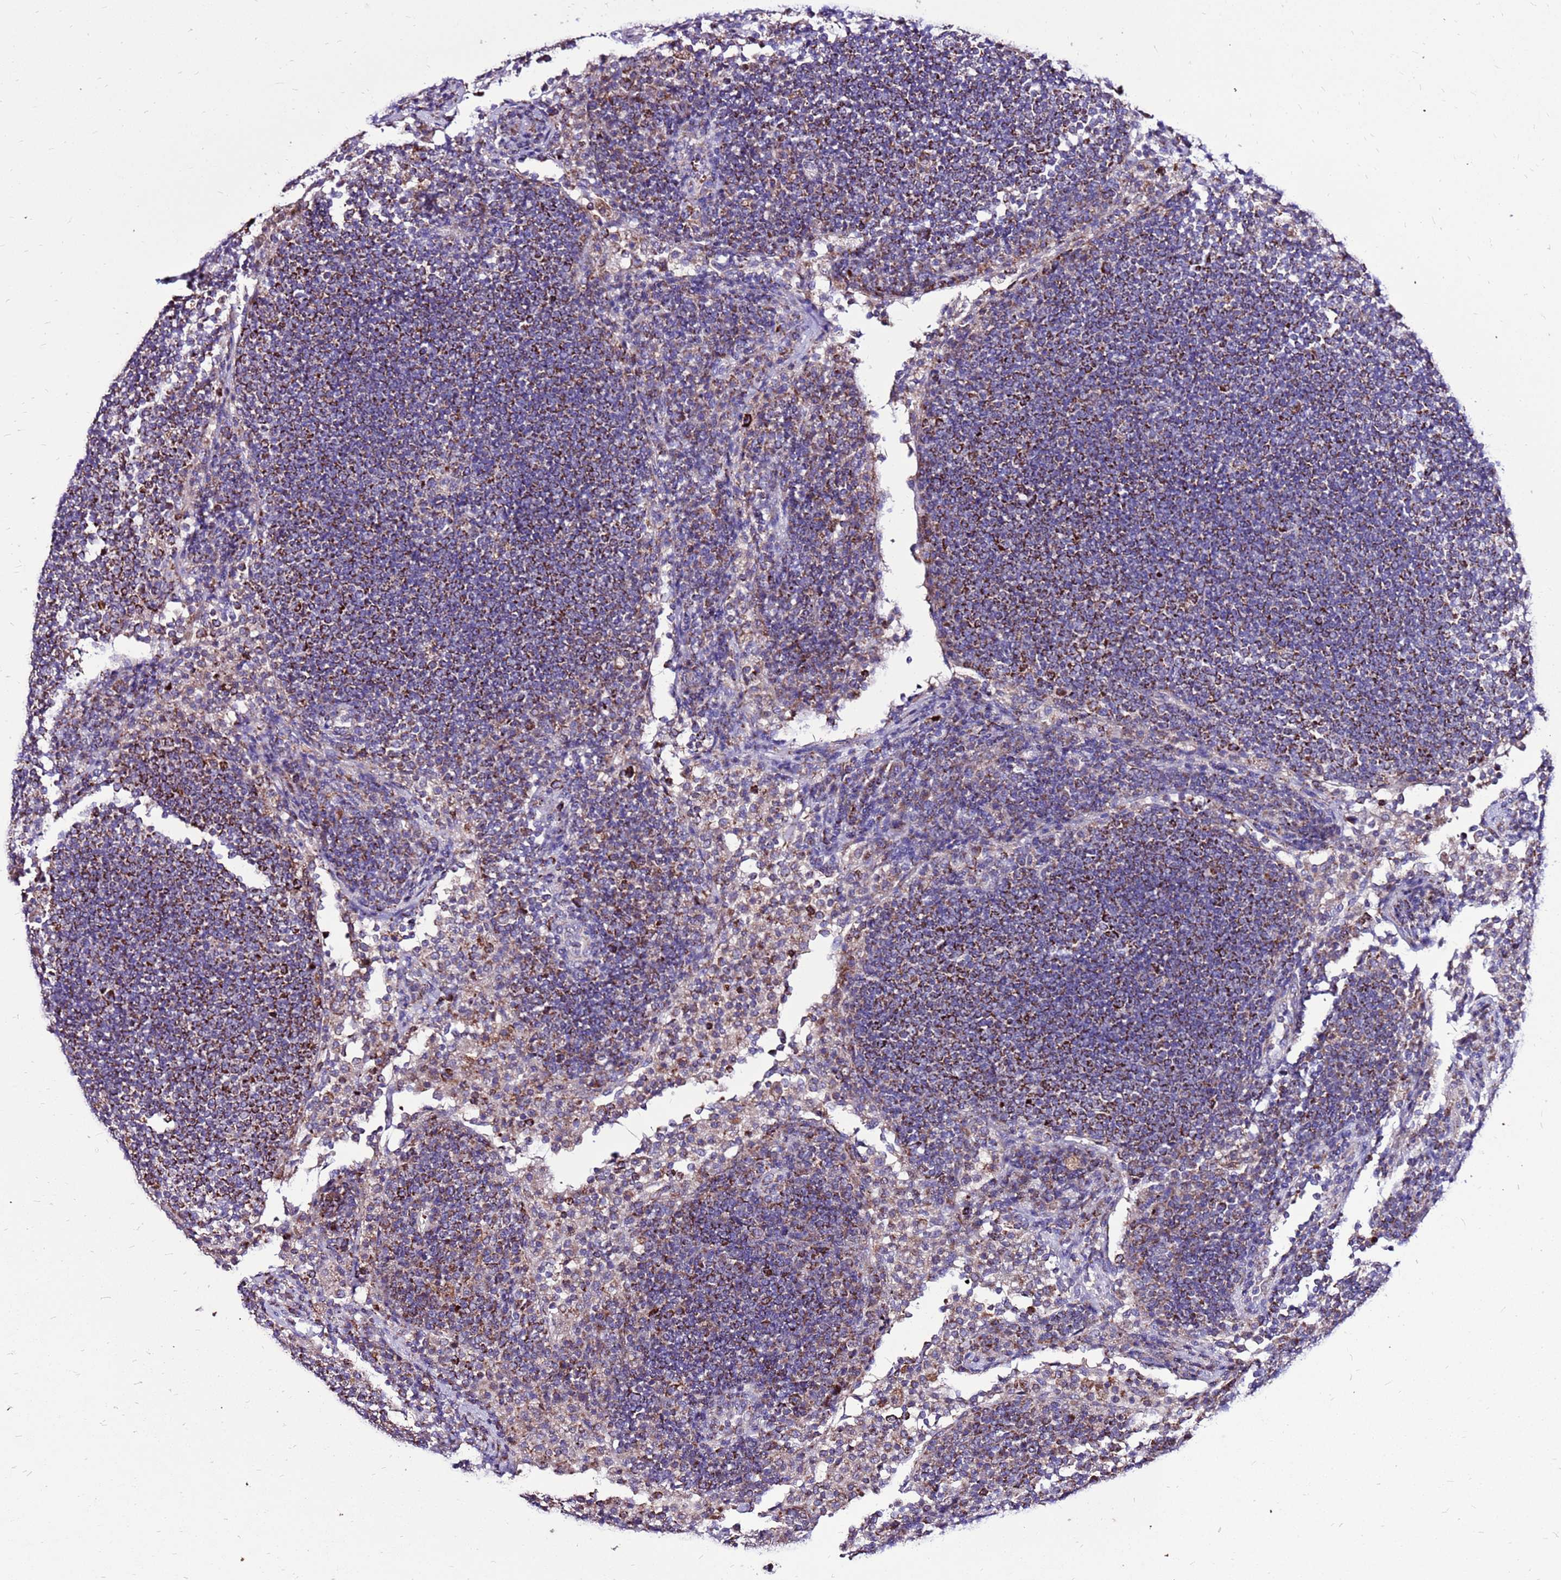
{"staining": {"intensity": "moderate", "quantity": "<25%", "location": "cytoplasmic/membranous"}, "tissue": "lymph node", "cell_type": "Non-germinal center cells", "image_type": "normal", "snomed": [{"axis": "morphology", "description": "Normal tissue, NOS"}, {"axis": "topography", "description": "Lymph node"}], "caption": "IHC of normal lymph node exhibits low levels of moderate cytoplasmic/membranous staining in about <25% of non-germinal center cells. (Brightfield microscopy of DAB IHC at high magnification).", "gene": "SPSB3", "patient": {"sex": "female", "age": 53}}